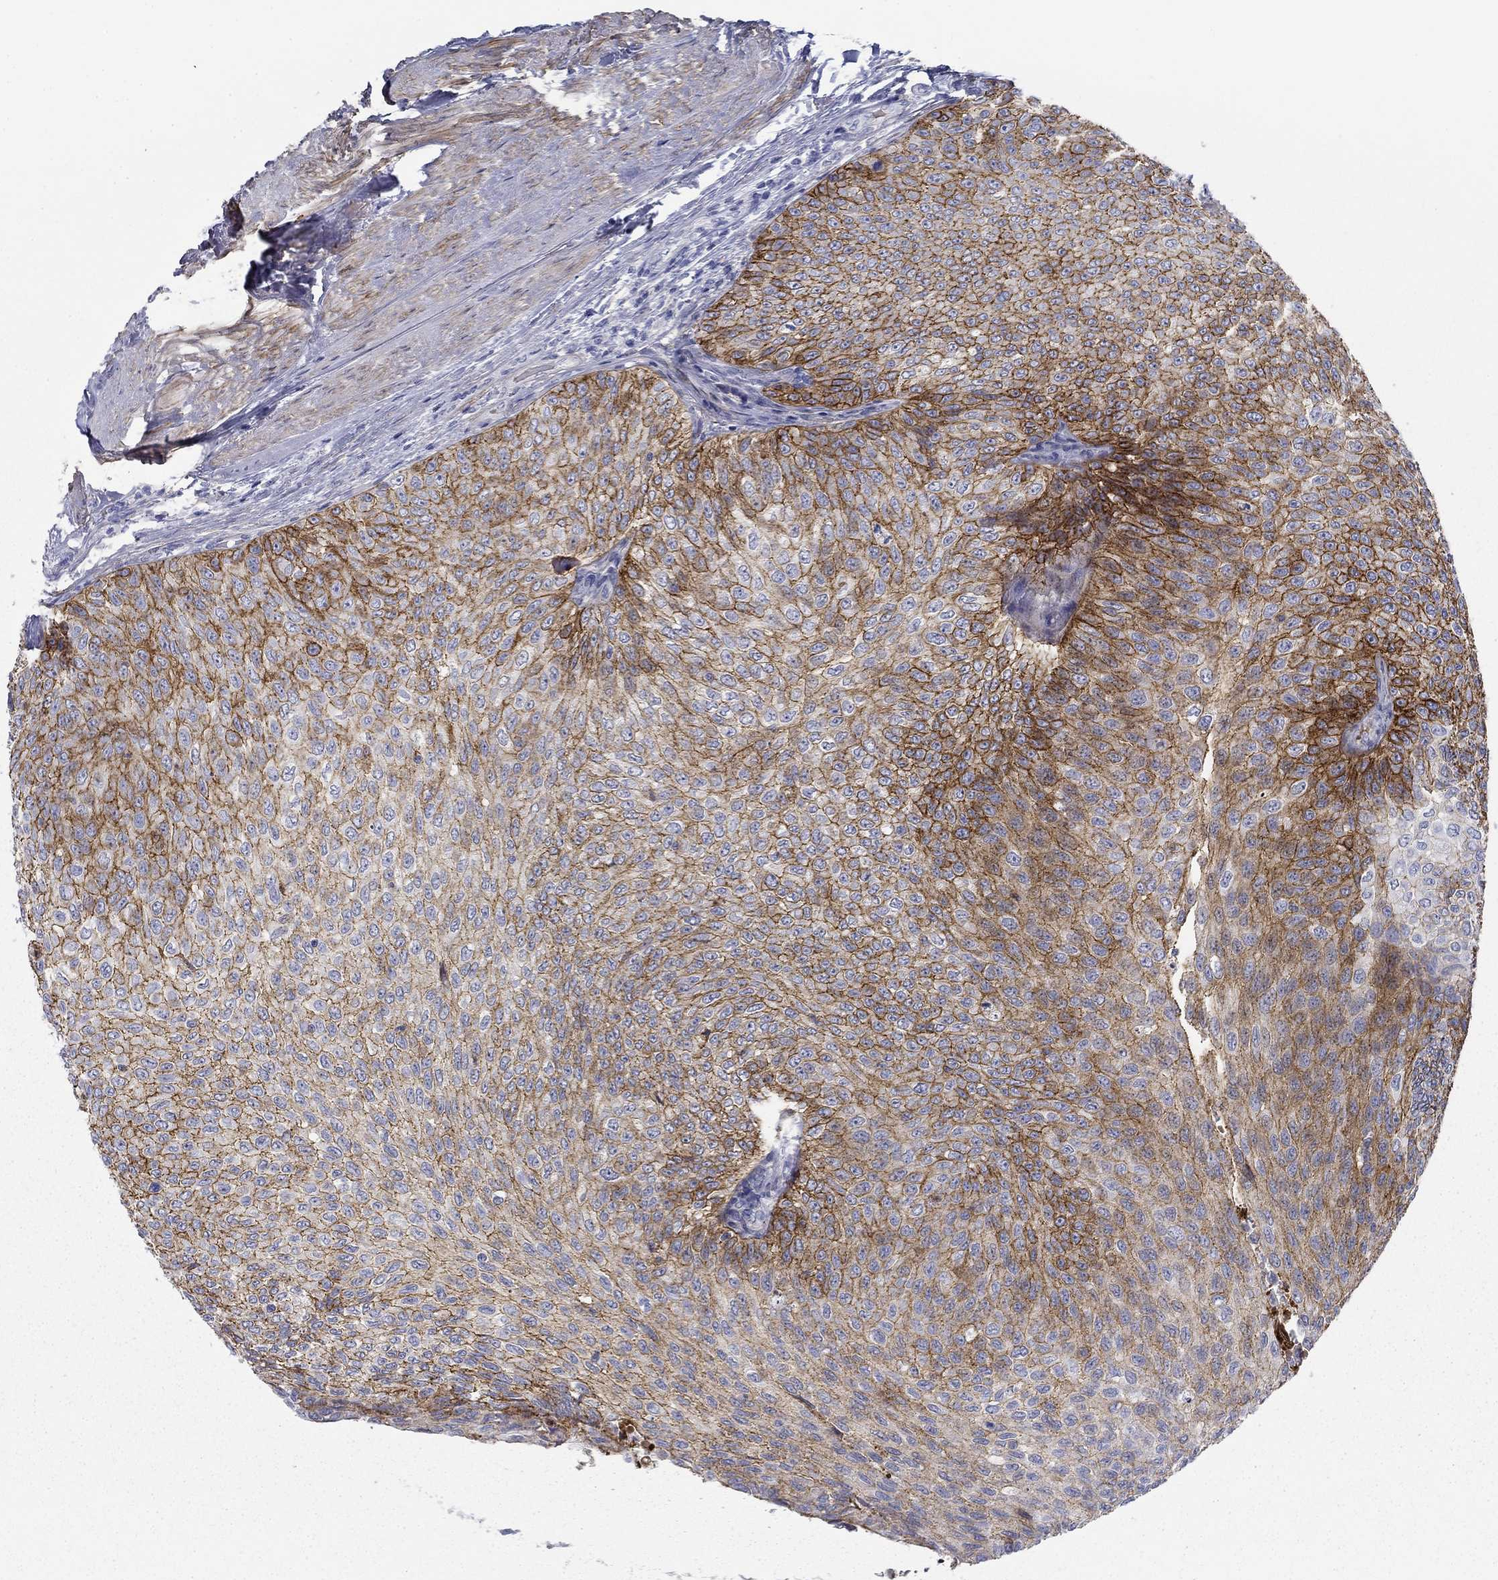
{"staining": {"intensity": "strong", "quantity": "25%-75%", "location": "cytoplasmic/membranous"}, "tissue": "urothelial cancer", "cell_type": "Tumor cells", "image_type": "cancer", "snomed": [{"axis": "morphology", "description": "Urothelial carcinoma, Low grade"}, {"axis": "topography", "description": "Ureter, NOS"}, {"axis": "topography", "description": "Urinary bladder"}], "caption": "Urothelial cancer stained for a protein (brown) reveals strong cytoplasmic/membranous positive expression in approximately 25%-75% of tumor cells.", "gene": "GPC1", "patient": {"sex": "male", "age": 78}}